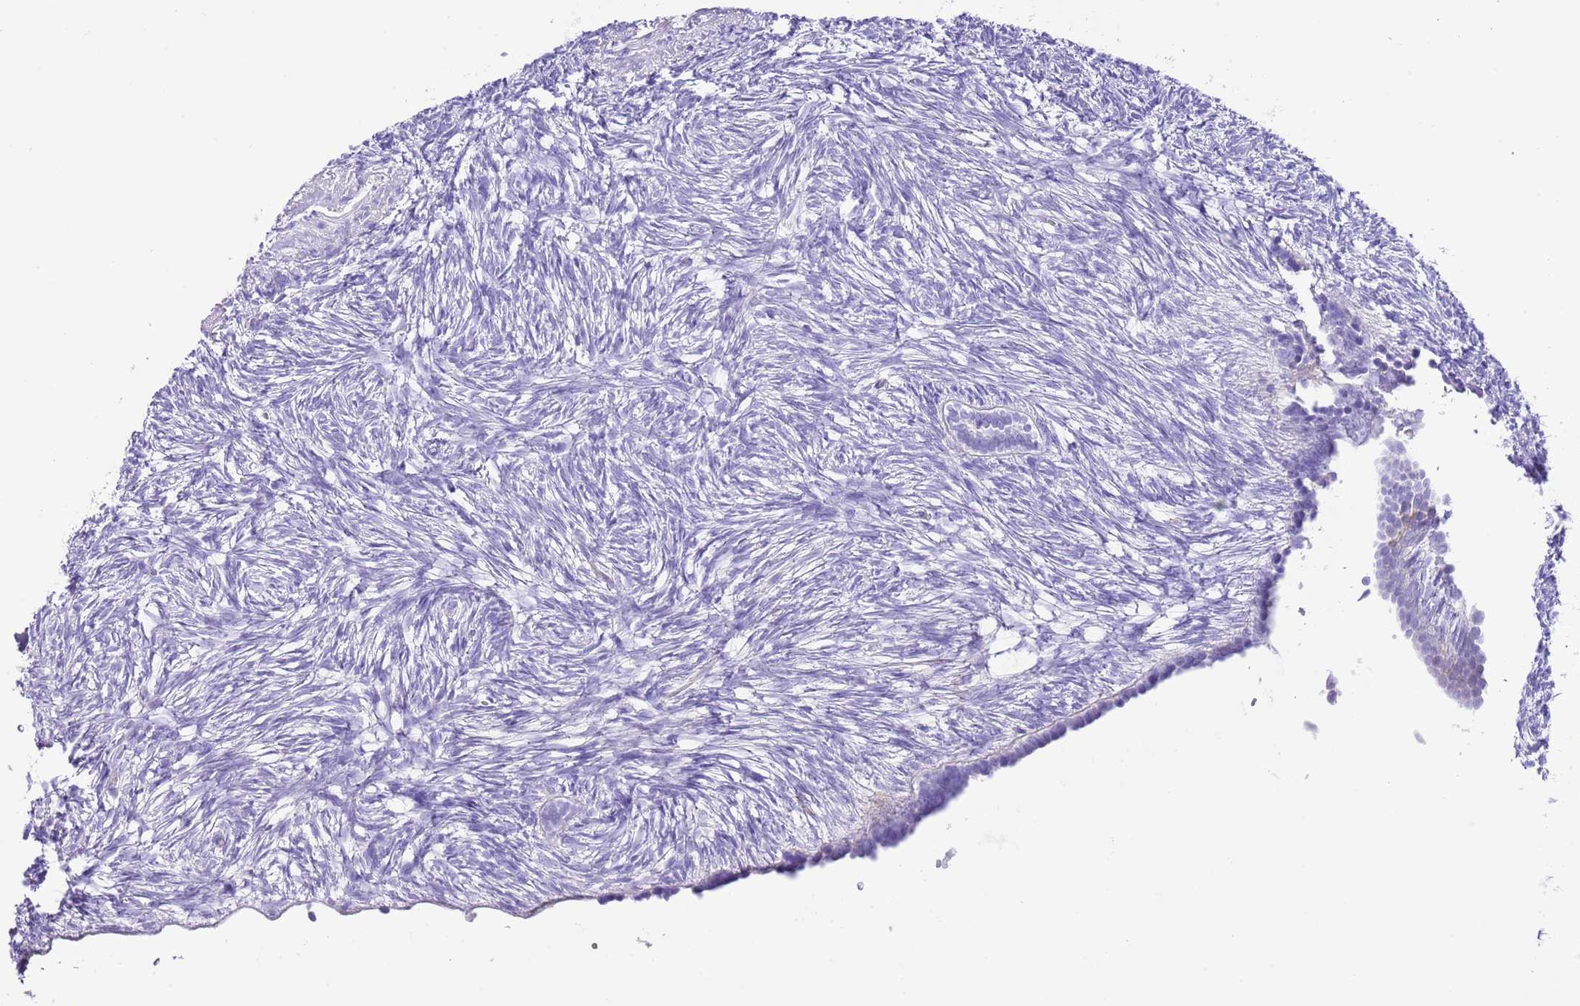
{"staining": {"intensity": "negative", "quantity": "none", "location": "none"}, "tissue": "ovary", "cell_type": "Follicle cells", "image_type": "normal", "snomed": [{"axis": "morphology", "description": "Normal tissue, NOS"}, {"axis": "topography", "description": "Ovary"}], "caption": "Follicle cells show no significant expression in normal ovary. (Brightfield microscopy of DAB IHC at high magnification).", "gene": "ALDH3A1", "patient": {"sex": "female", "age": 51}}